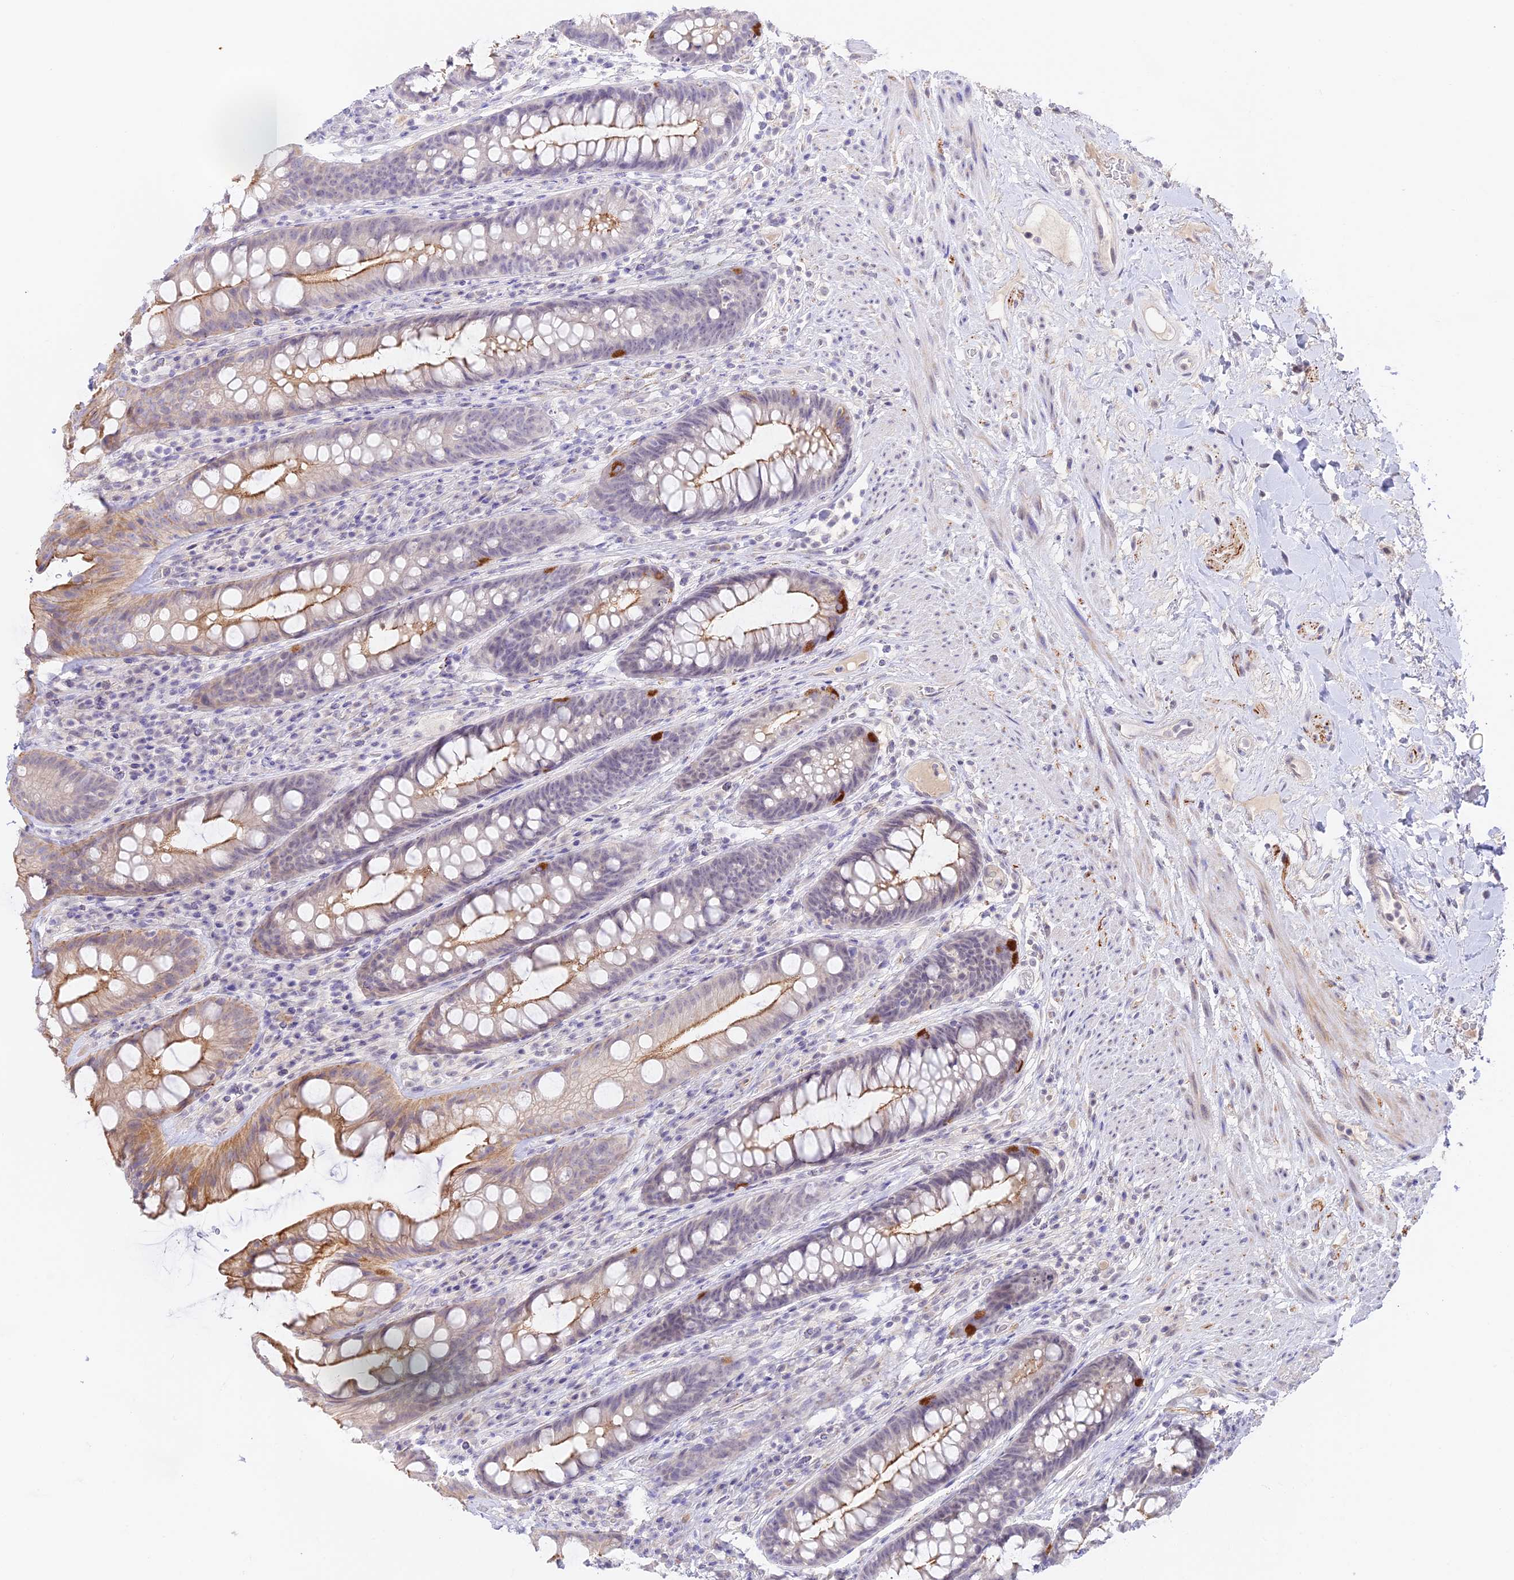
{"staining": {"intensity": "moderate", "quantity": "25%-75%", "location": "cytoplasmic/membranous"}, "tissue": "rectum", "cell_type": "Glandular cells", "image_type": "normal", "snomed": [{"axis": "morphology", "description": "Normal tissue, NOS"}, {"axis": "topography", "description": "Rectum"}], "caption": "A brown stain highlights moderate cytoplasmic/membranous positivity of a protein in glandular cells of benign human rectum. (brown staining indicates protein expression, while blue staining denotes nuclei).", "gene": "CAMSAP3", "patient": {"sex": "male", "age": 74}}